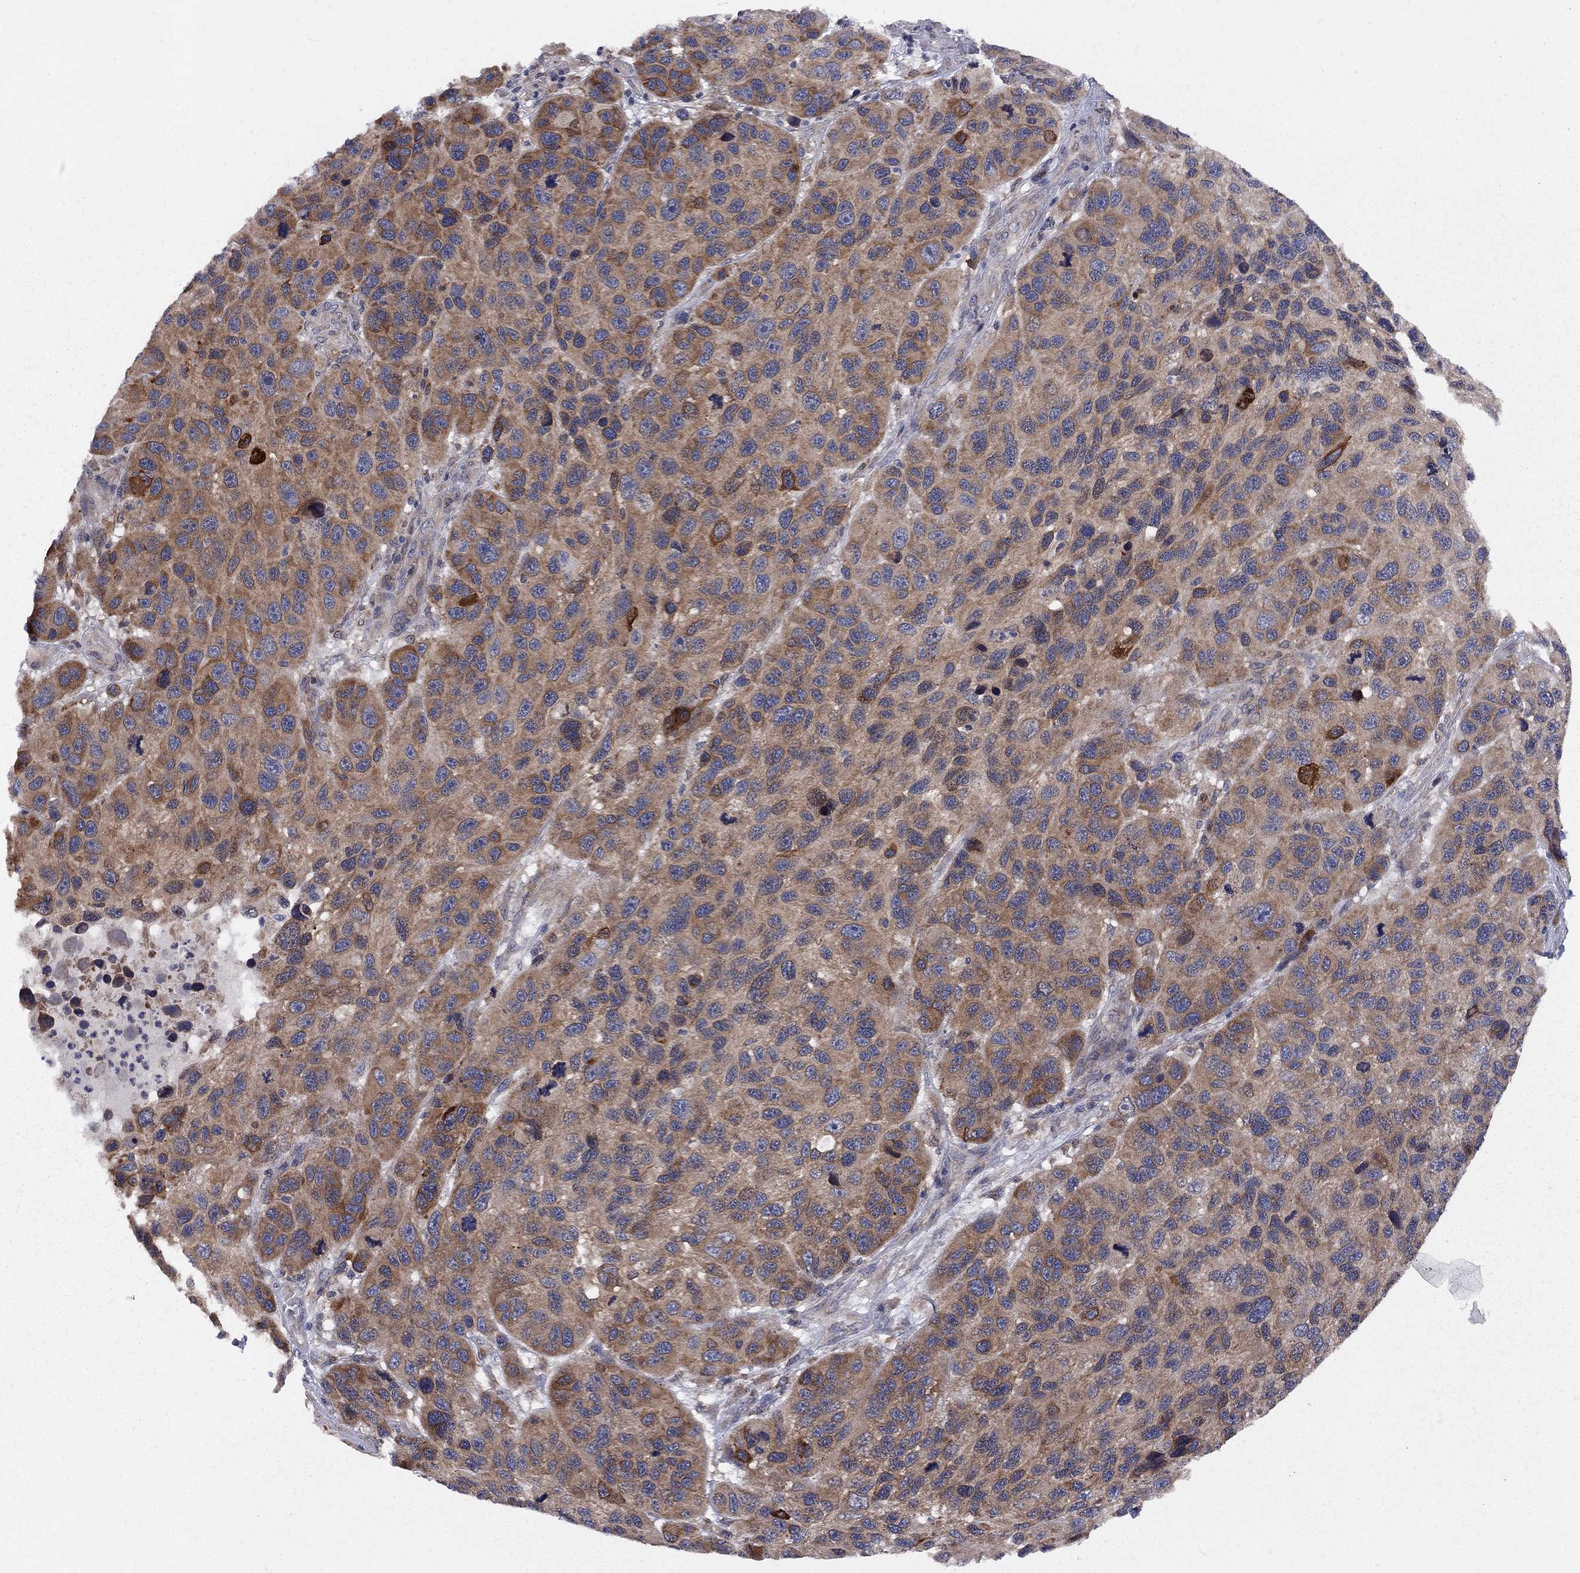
{"staining": {"intensity": "moderate", "quantity": ">75%", "location": "cytoplasmic/membranous"}, "tissue": "melanoma", "cell_type": "Tumor cells", "image_type": "cancer", "snomed": [{"axis": "morphology", "description": "Malignant melanoma, NOS"}, {"axis": "topography", "description": "Skin"}], "caption": "About >75% of tumor cells in human malignant melanoma demonstrate moderate cytoplasmic/membranous protein staining as visualized by brown immunohistochemical staining.", "gene": "CNOT11", "patient": {"sex": "male", "age": 53}}